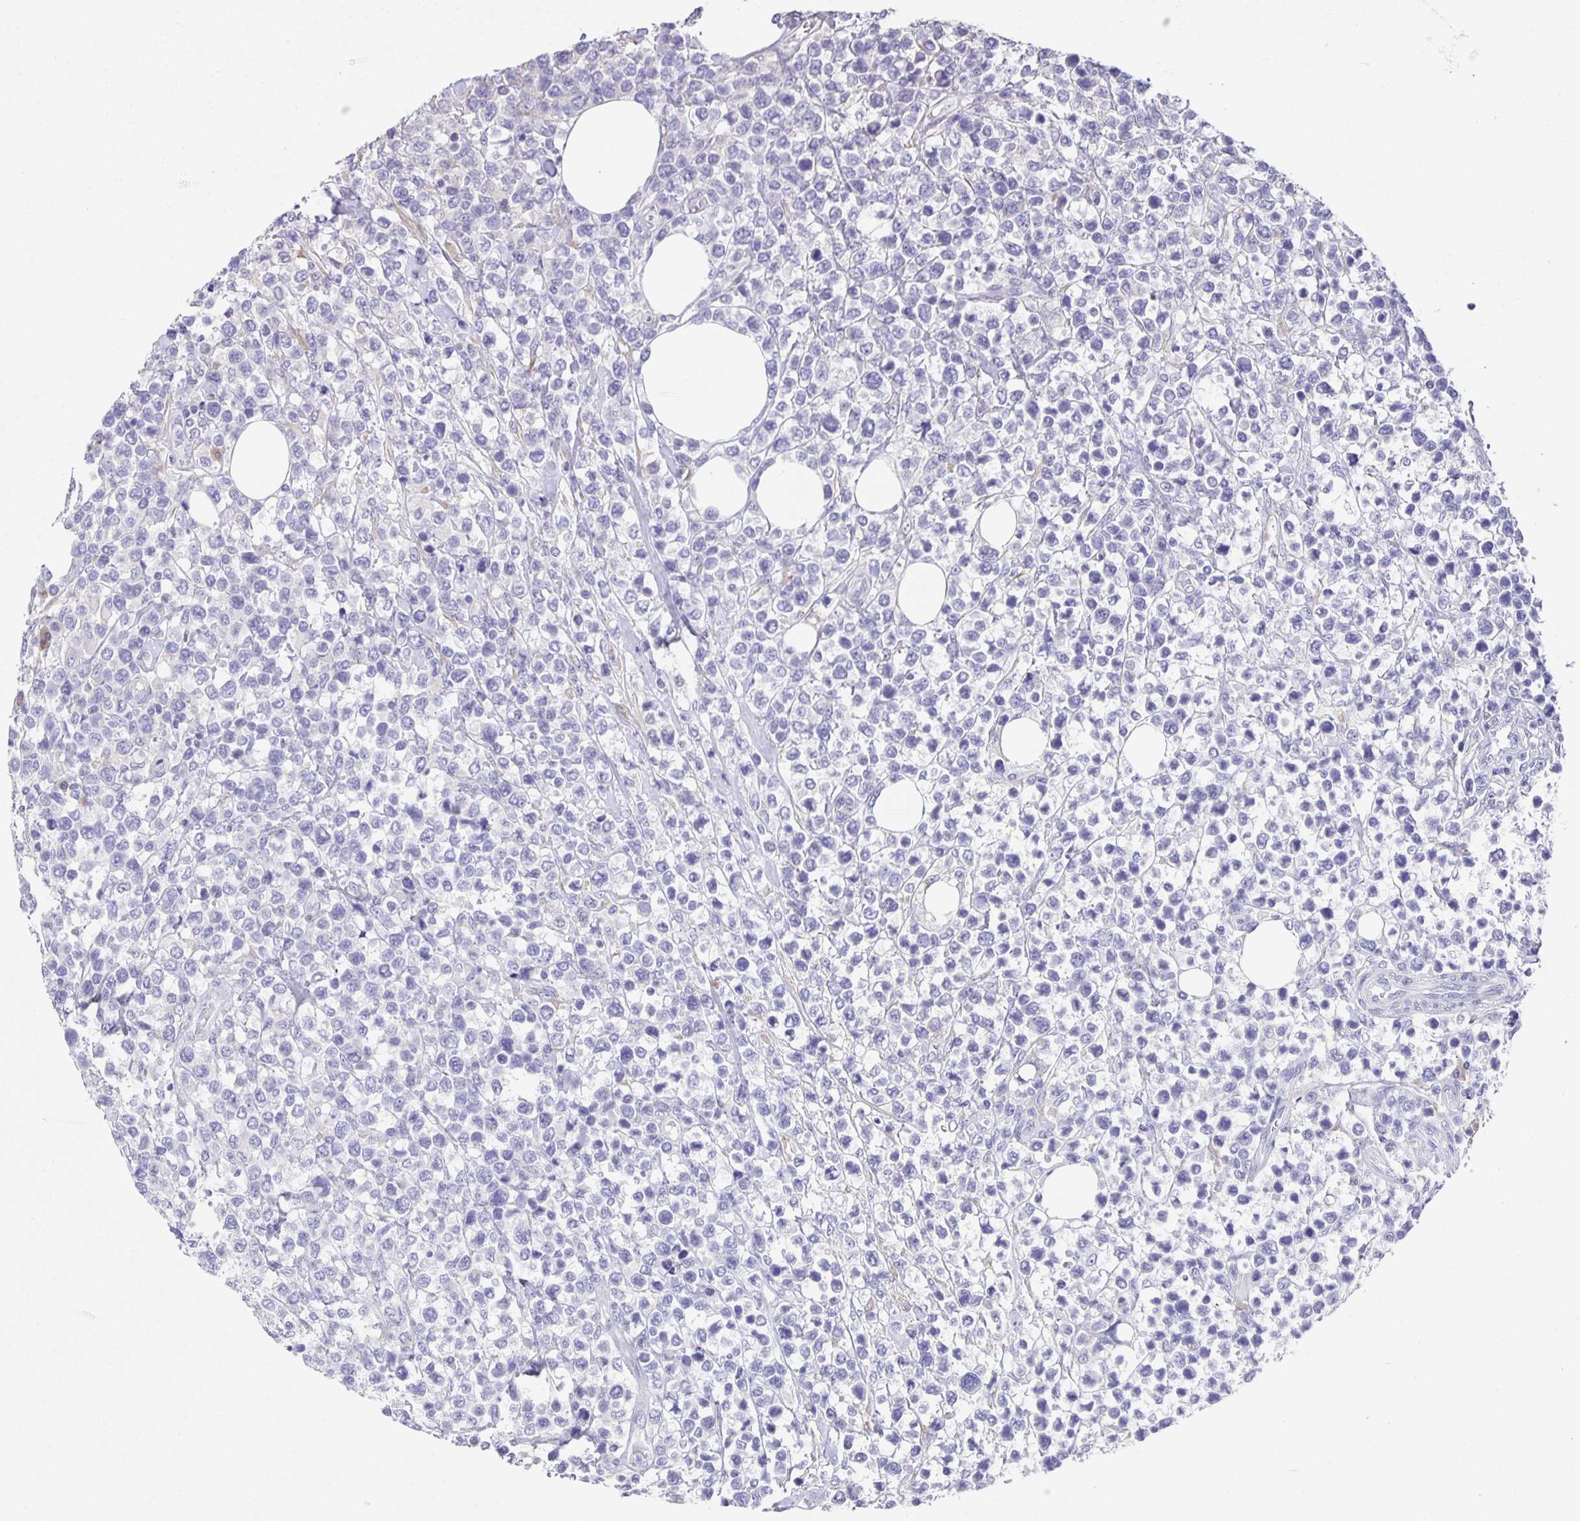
{"staining": {"intensity": "negative", "quantity": "none", "location": "none"}, "tissue": "lymphoma", "cell_type": "Tumor cells", "image_type": "cancer", "snomed": [{"axis": "morphology", "description": "Malignant lymphoma, non-Hodgkin's type, High grade"}, {"axis": "topography", "description": "Soft tissue"}], "caption": "Tumor cells show no significant protein expression in lymphoma. Brightfield microscopy of immunohistochemistry stained with DAB (3,3'-diaminobenzidine) (brown) and hematoxylin (blue), captured at high magnification.", "gene": "PRR36", "patient": {"sex": "female", "age": 56}}